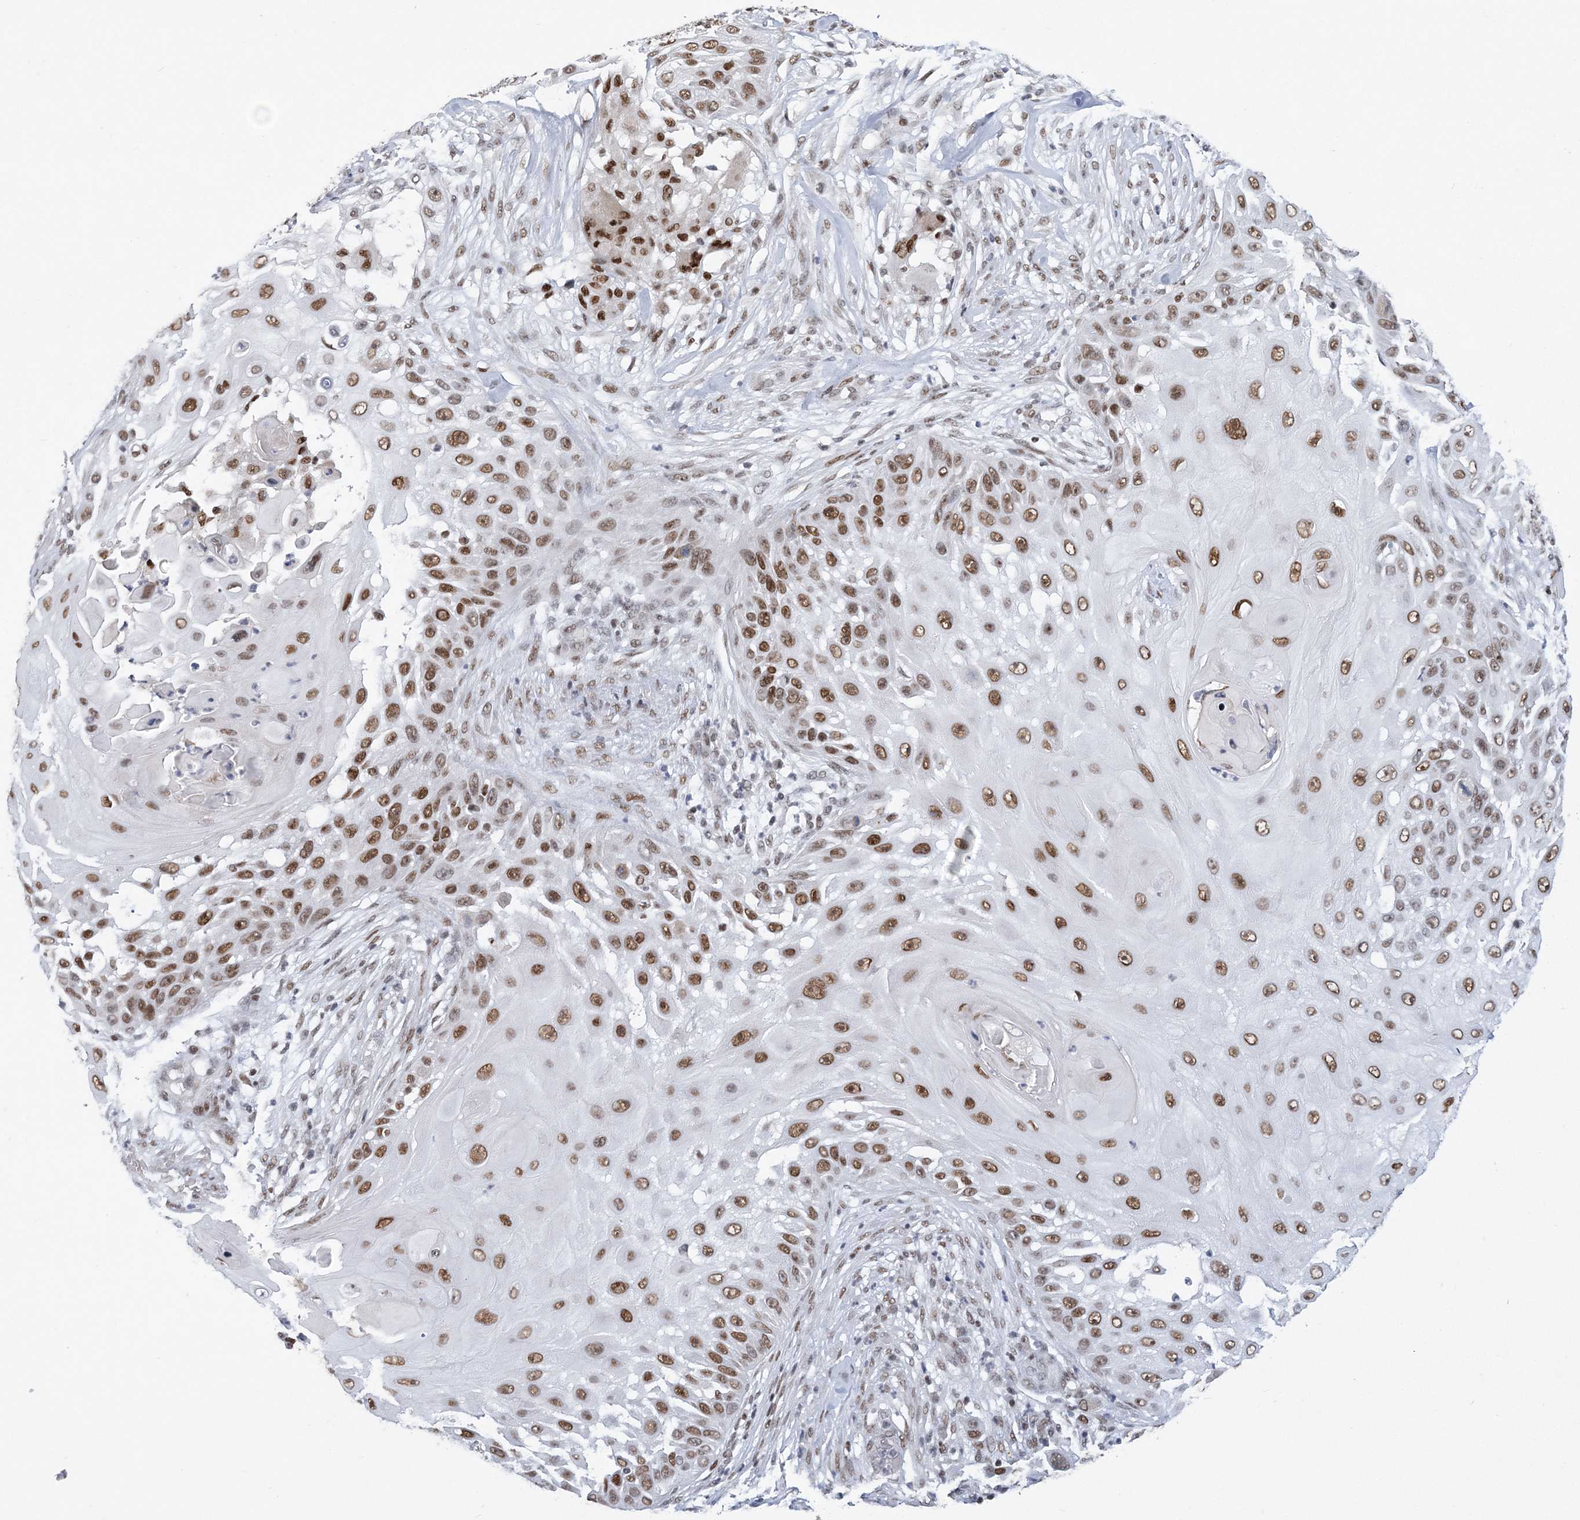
{"staining": {"intensity": "moderate", "quantity": ">75%", "location": "nuclear"}, "tissue": "skin cancer", "cell_type": "Tumor cells", "image_type": "cancer", "snomed": [{"axis": "morphology", "description": "Squamous cell carcinoma, NOS"}, {"axis": "topography", "description": "Skin"}], "caption": "Tumor cells exhibit medium levels of moderate nuclear positivity in approximately >75% of cells in human skin cancer. Using DAB (brown) and hematoxylin (blue) stains, captured at high magnification using brightfield microscopy.", "gene": "ZBTB7A", "patient": {"sex": "female", "age": 44}}